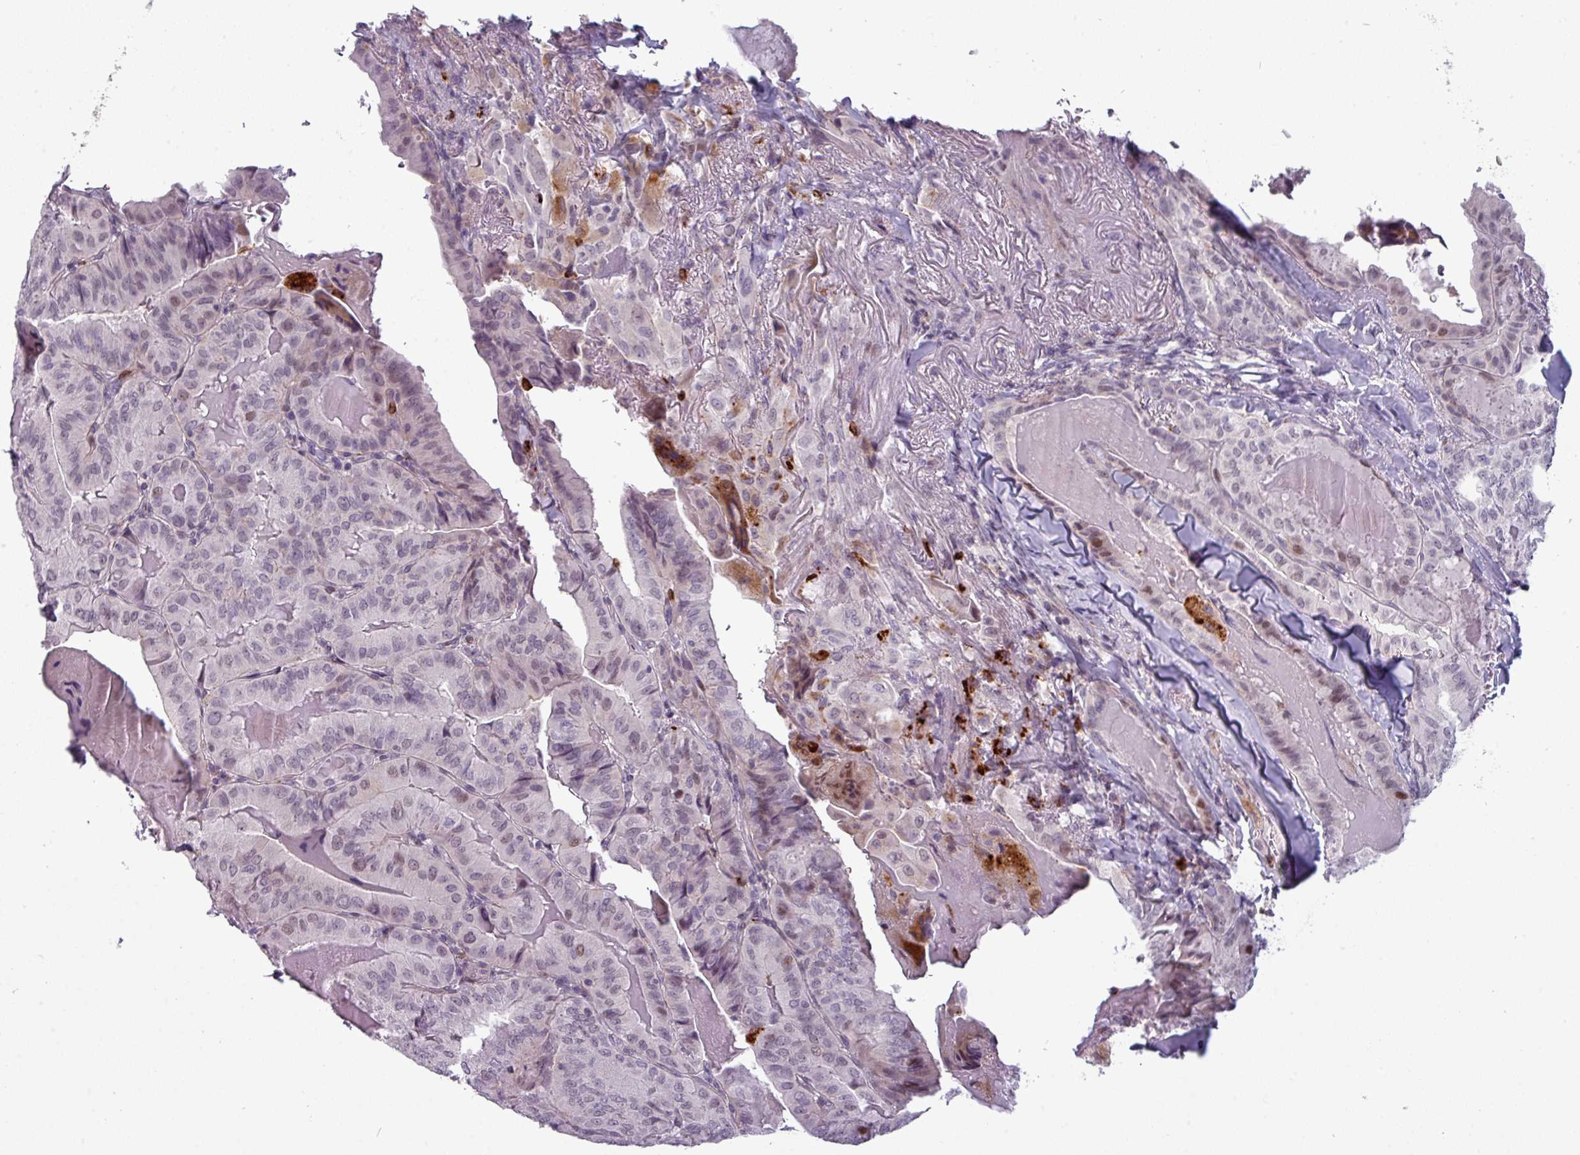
{"staining": {"intensity": "moderate", "quantity": "<25%", "location": "nuclear"}, "tissue": "thyroid cancer", "cell_type": "Tumor cells", "image_type": "cancer", "snomed": [{"axis": "morphology", "description": "Papillary adenocarcinoma, NOS"}, {"axis": "topography", "description": "Thyroid gland"}], "caption": "Immunohistochemistry (IHC) staining of thyroid cancer (papillary adenocarcinoma), which demonstrates low levels of moderate nuclear expression in about <25% of tumor cells indicating moderate nuclear protein staining. The staining was performed using DAB (3,3'-diaminobenzidine) (brown) for protein detection and nuclei were counterstained in hematoxylin (blue).", "gene": "TMEFF1", "patient": {"sex": "female", "age": 68}}